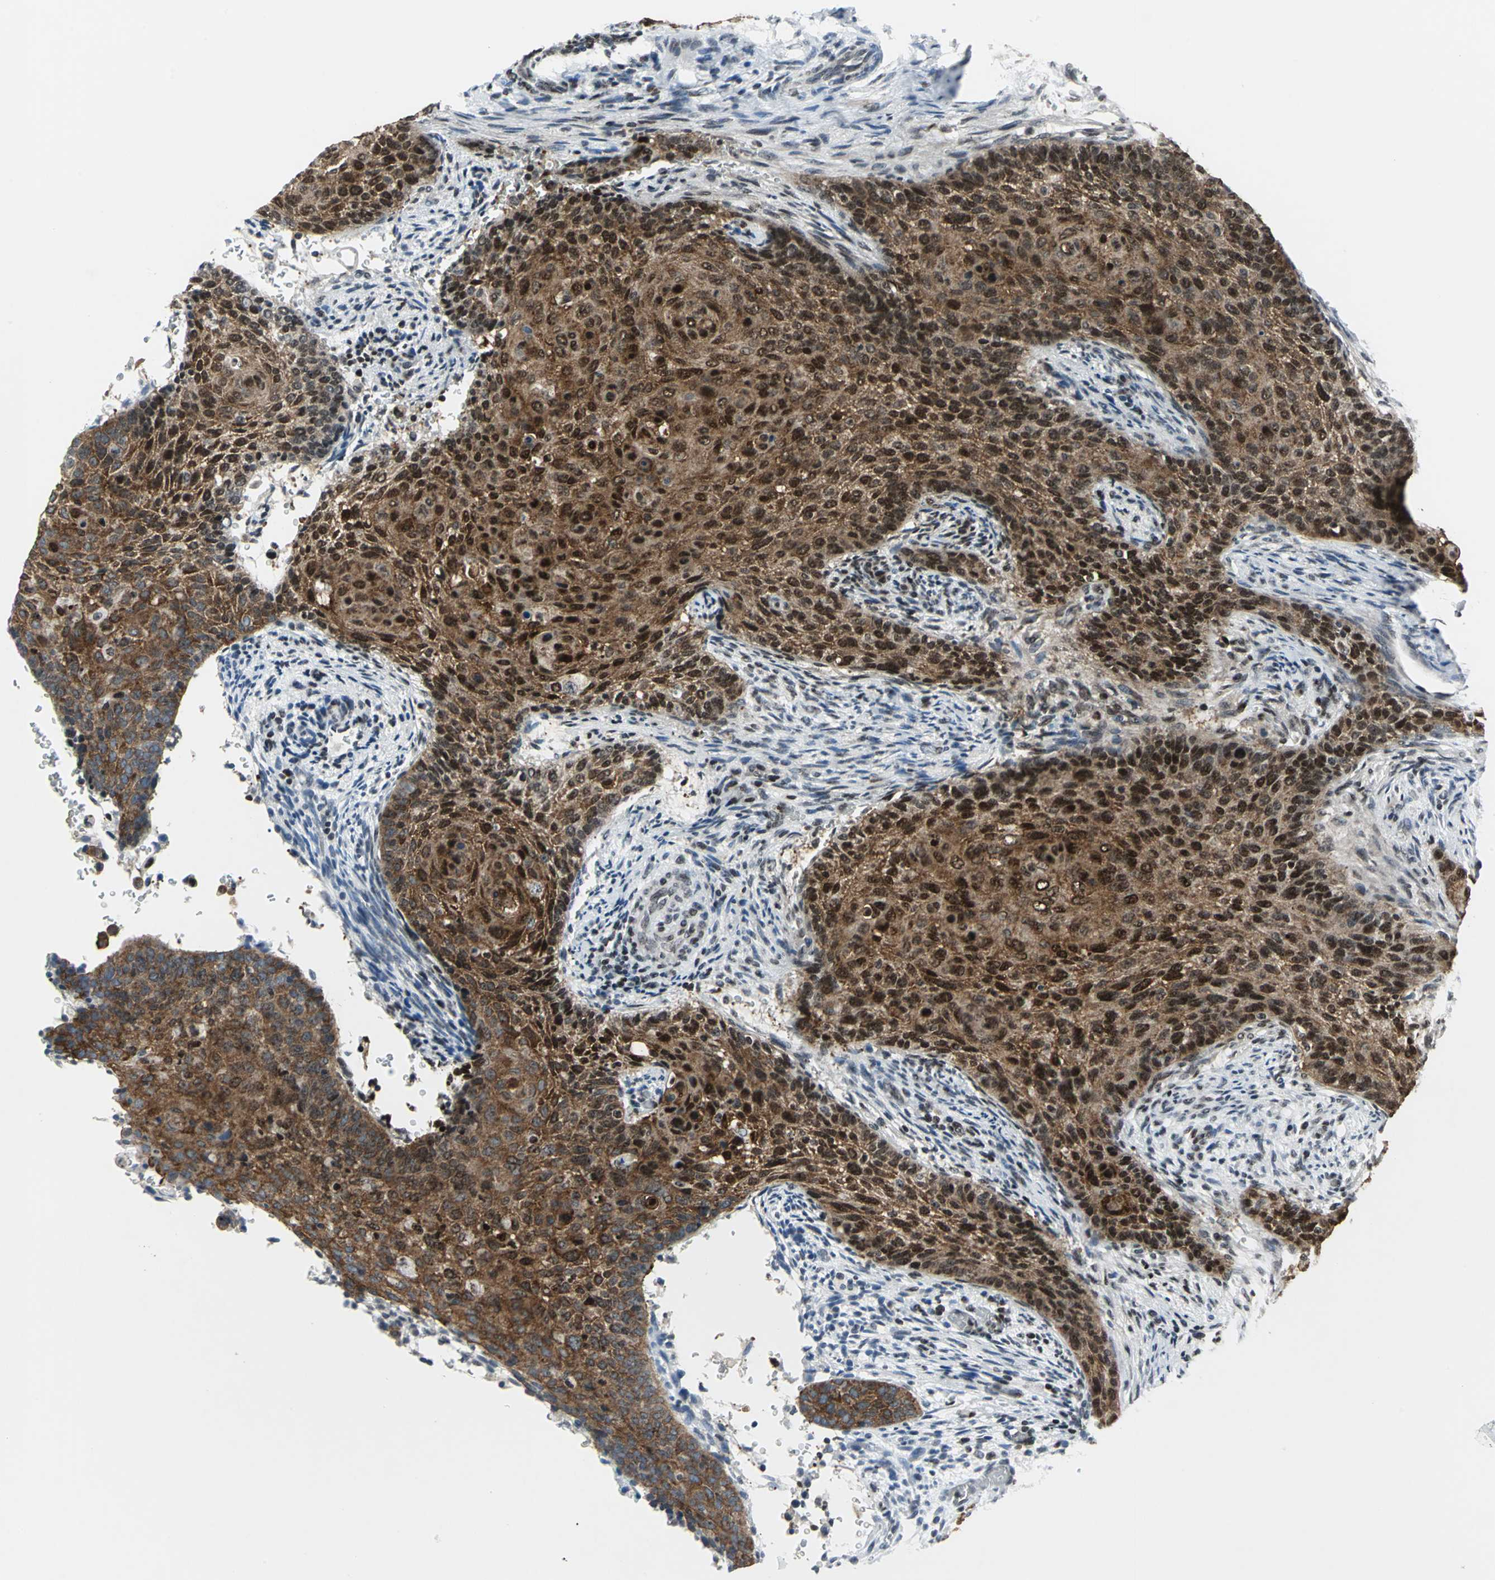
{"staining": {"intensity": "strong", "quantity": ">75%", "location": "cytoplasmic/membranous,nuclear"}, "tissue": "cervical cancer", "cell_type": "Tumor cells", "image_type": "cancer", "snomed": [{"axis": "morphology", "description": "Squamous cell carcinoma, NOS"}, {"axis": "topography", "description": "Cervix"}], "caption": "Human cervical squamous cell carcinoma stained with a protein marker exhibits strong staining in tumor cells.", "gene": "SFN", "patient": {"sex": "female", "age": 33}}